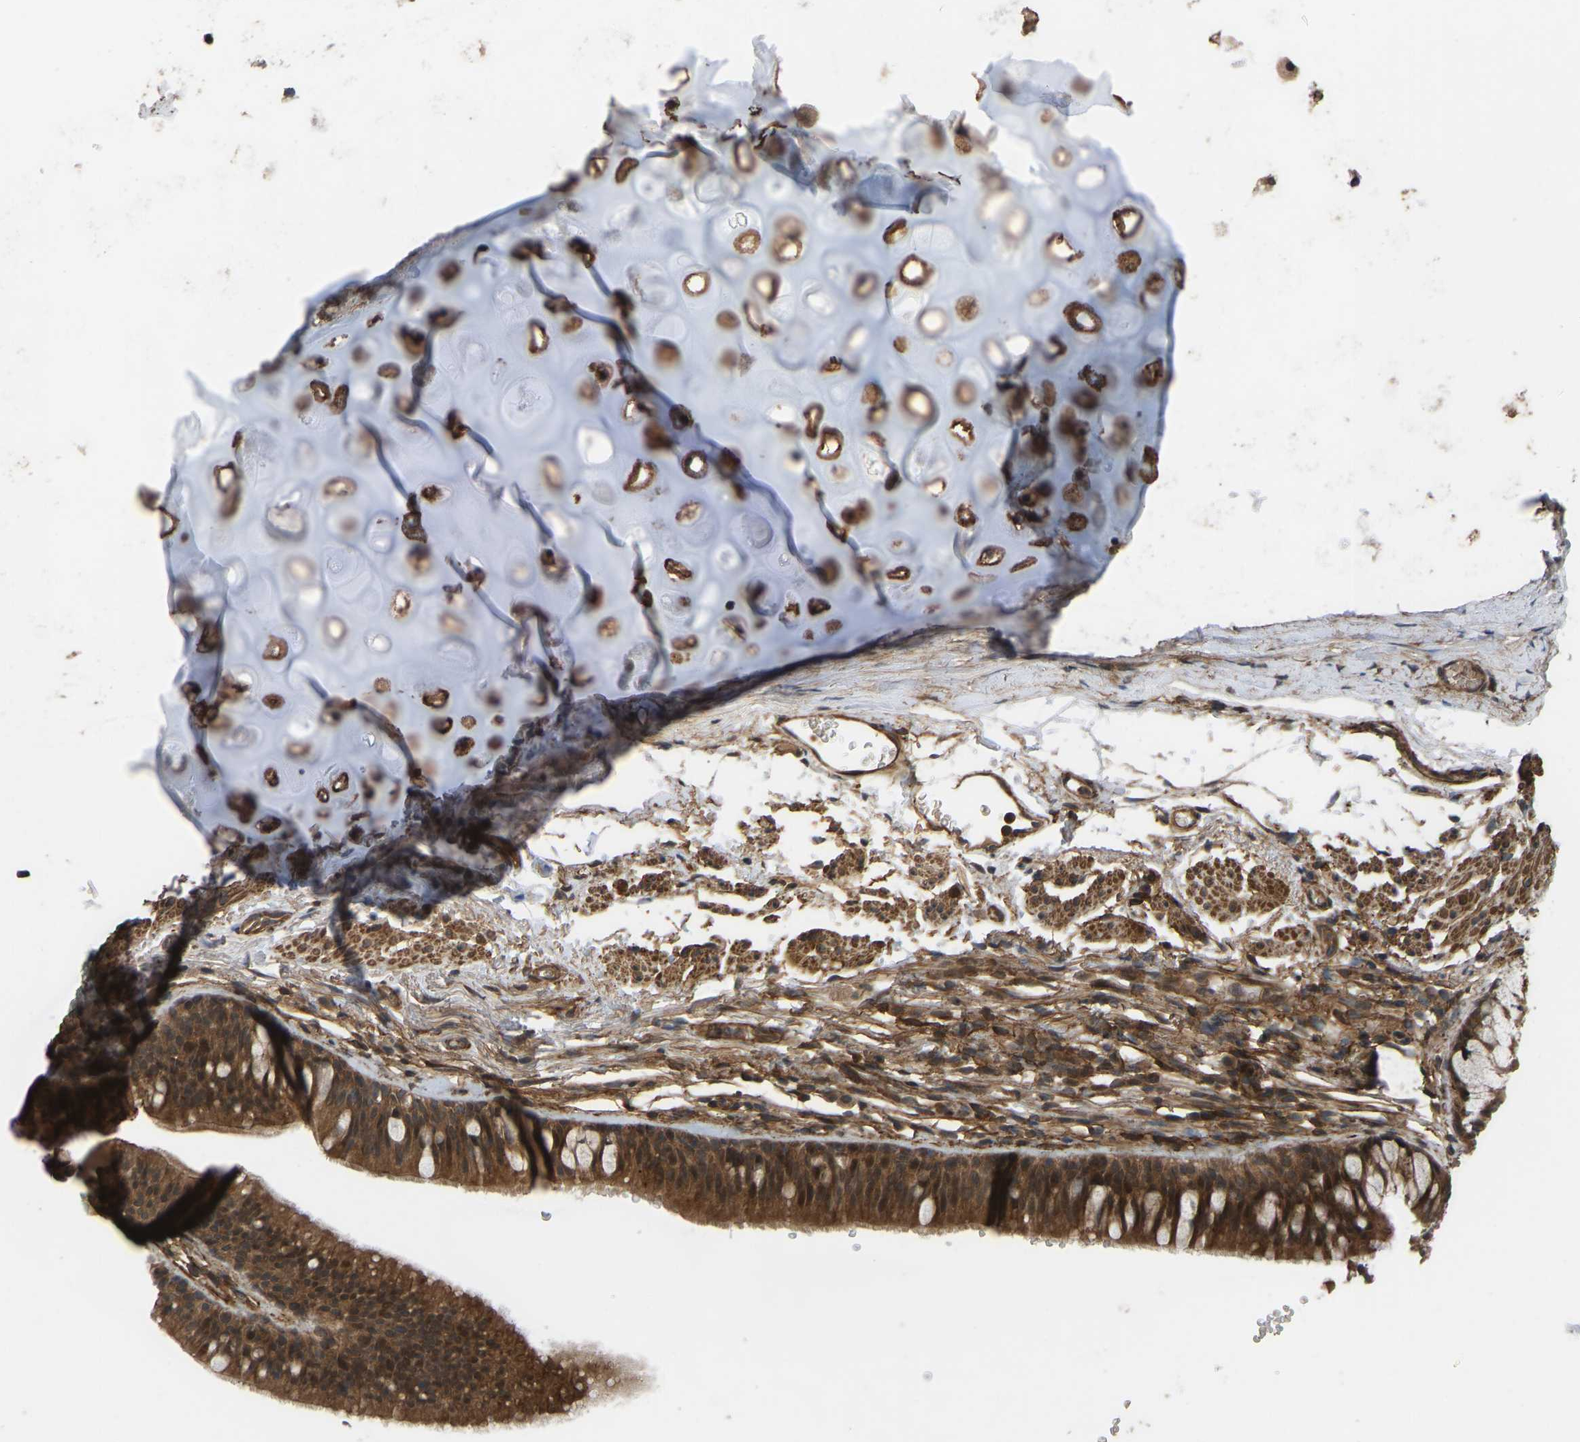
{"staining": {"intensity": "strong", "quantity": ">75%", "location": "cytoplasmic/membranous,nuclear"}, "tissue": "bronchus", "cell_type": "Respiratory epithelial cells", "image_type": "normal", "snomed": [{"axis": "morphology", "description": "Normal tissue, NOS"}, {"axis": "topography", "description": "Cartilage tissue"}, {"axis": "topography", "description": "Bronchus"}], "caption": "Immunohistochemical staining of benign bronchus displays high levels of strong cytoplasmic/membranous,nuclear expression in approximately >75% of respiratory epithelial cells. (DAB (3,3'-diaminobenzidine) IHC with brightfield microscopy, high magnification).", "gene": "CYP7B1", "patient": {"sex": "female", "age": 53}}